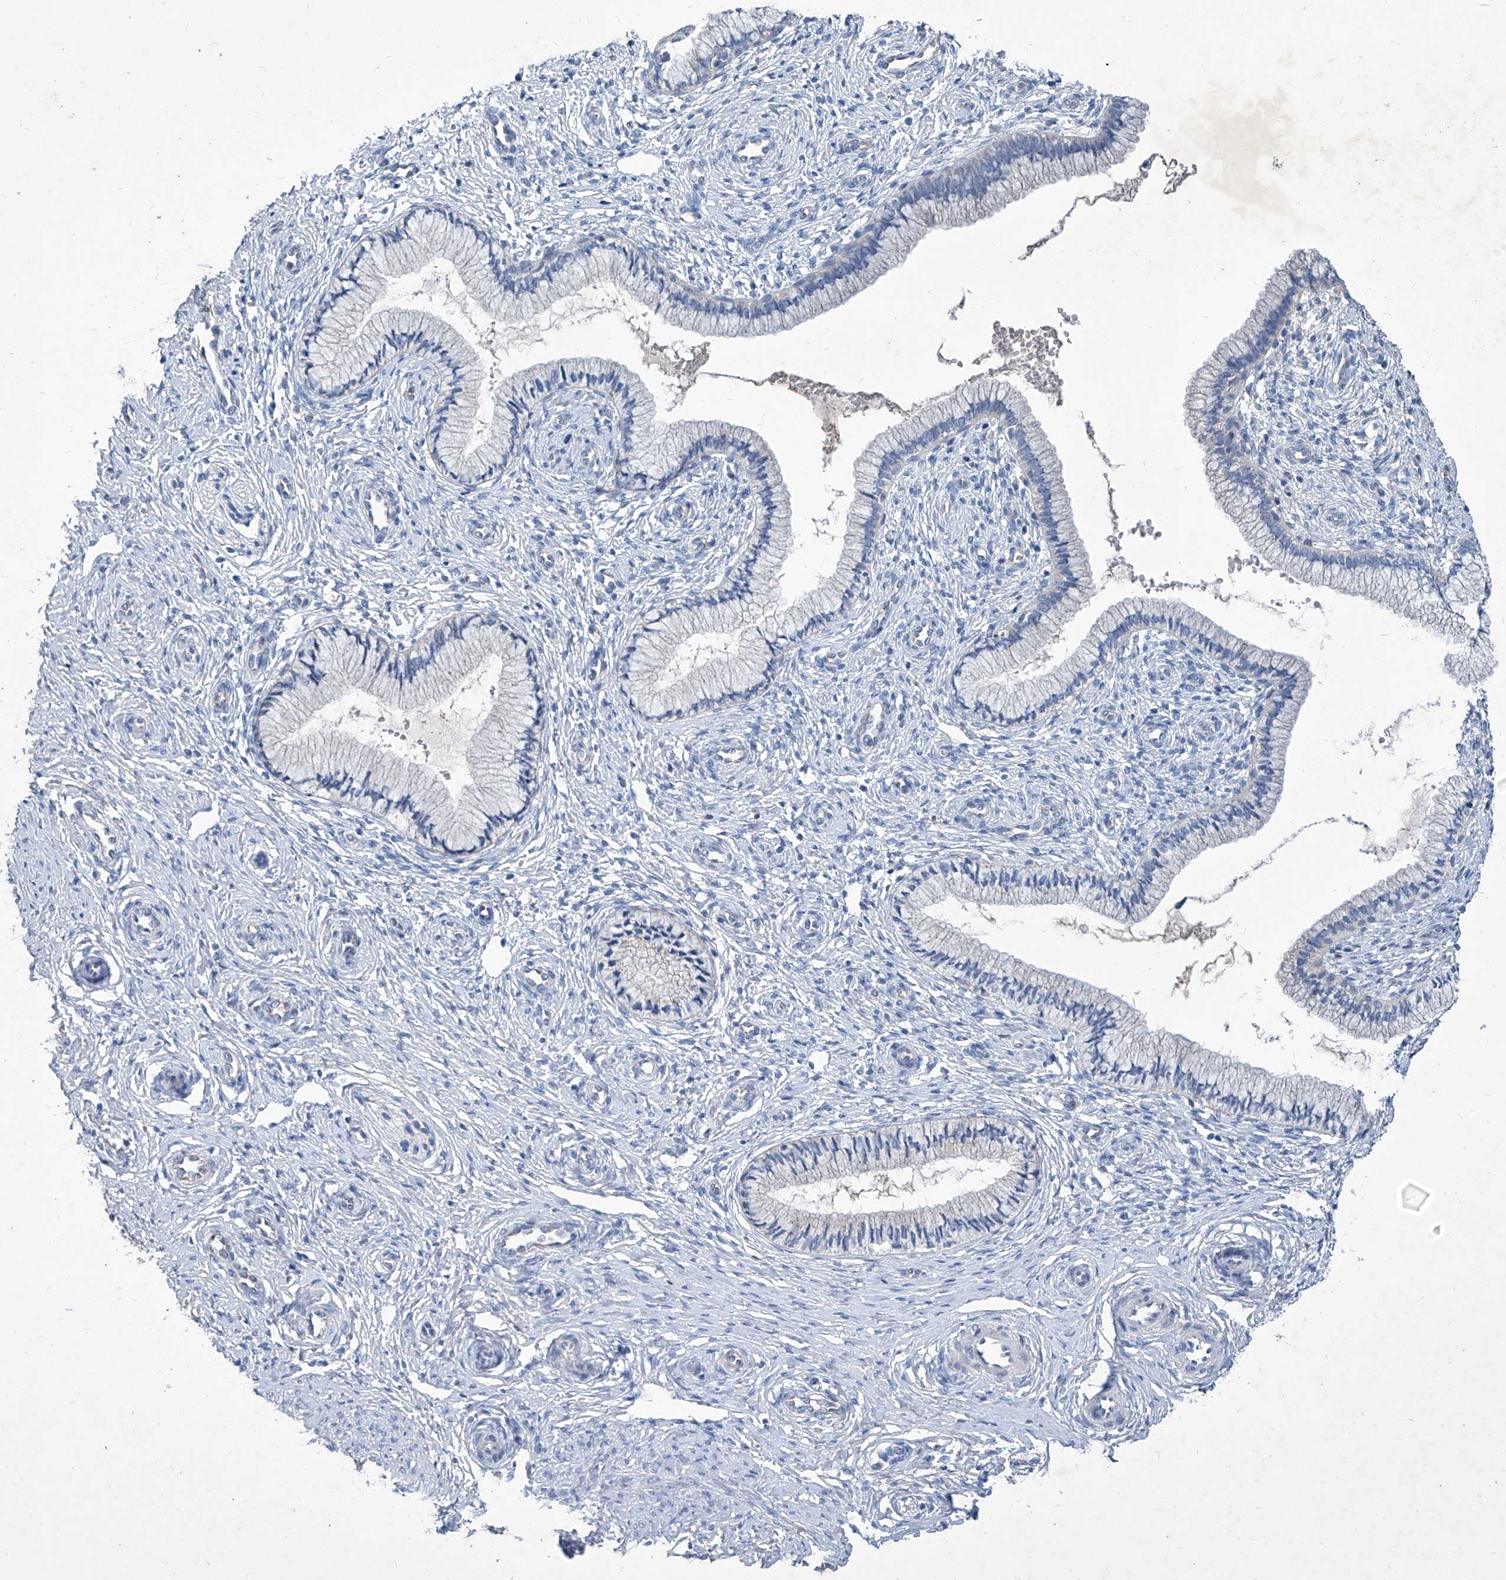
{"staining": {"intensity": "negative", "quantity": "none", "location": "none"}, "tissue": "cervix", "cell_type": "Glandular cells", "image_type": "normal", "snomed": [{"axis": "morphology", "description": "Normal tissue, NOS"}, {"axis": "topography", "description": "Cervix"}], "caption": "The histopathology image displays no staining of glandular cells in normal cervix. The staining was performed using DAB (3,3'-diaminobenzidine) to visualize the protein expression in brown, while the nuclei were stained in blue with hematoxylin (Magnification: 20x).", "gene": "MTARC1", "patient": {"sex": "female", "age": 27}}